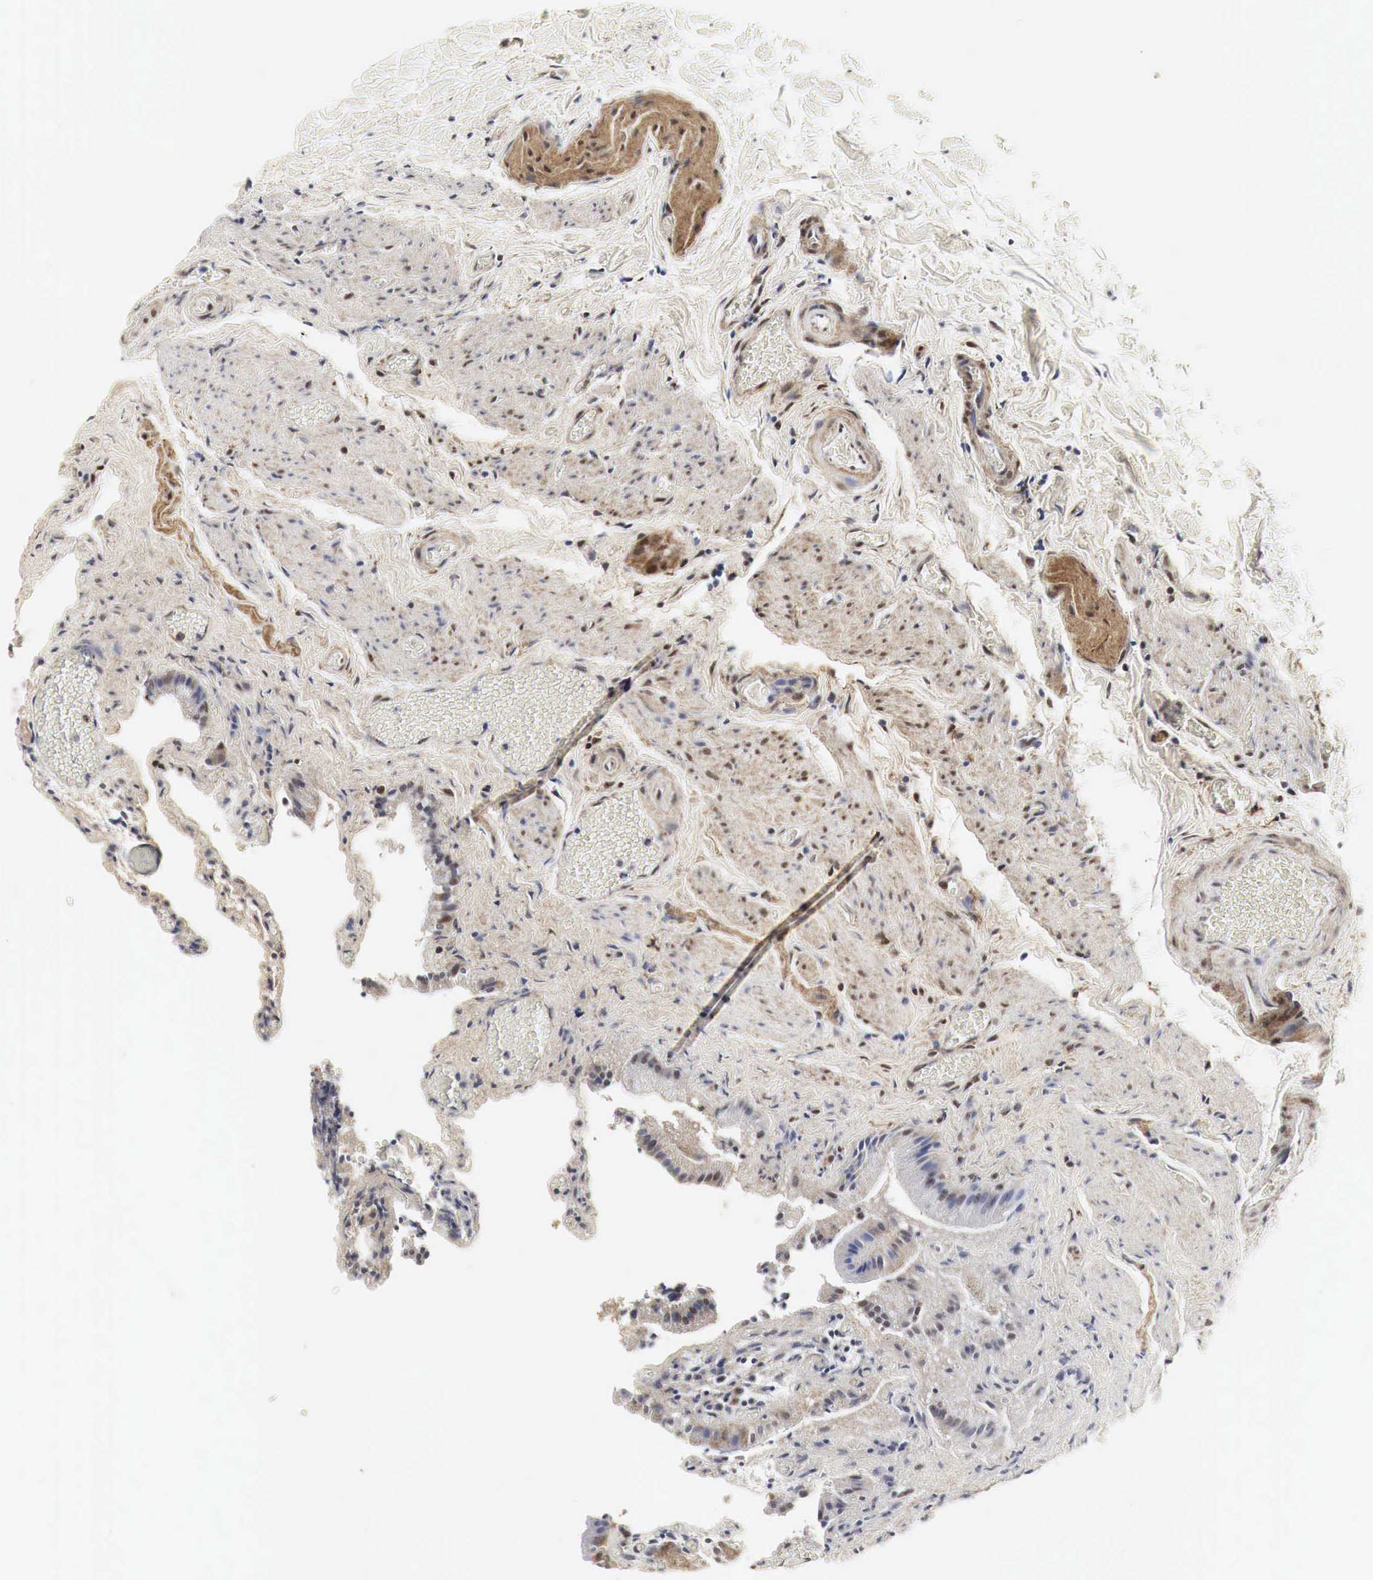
{"staining": {"intensity": "moderate", "quantity": "25%-75%", "location": "cytoplasmic/membranous,nuclear"}, "tissue": "gallbladder", "cell_type": "Glandular cells", "image_type": "normal", "snomed": [{"axis": "morphology", "description": "Normal tissue, NOS"}, {"axis": "topography", "description": "Gallbladder"}], "caption": "High-power microscopy captured an immunohistochemistry (IHC) micrograph of unremarkable gallbladder, revealing moderate cytoplasmic/membranous,nuclear positivity in approximately 25%-75% of glandular cells. (DAB IHC with brightfield microscopy, high magnification).", "gene": "SPIN1", "patient": {"sex": "female", "age": 44}}